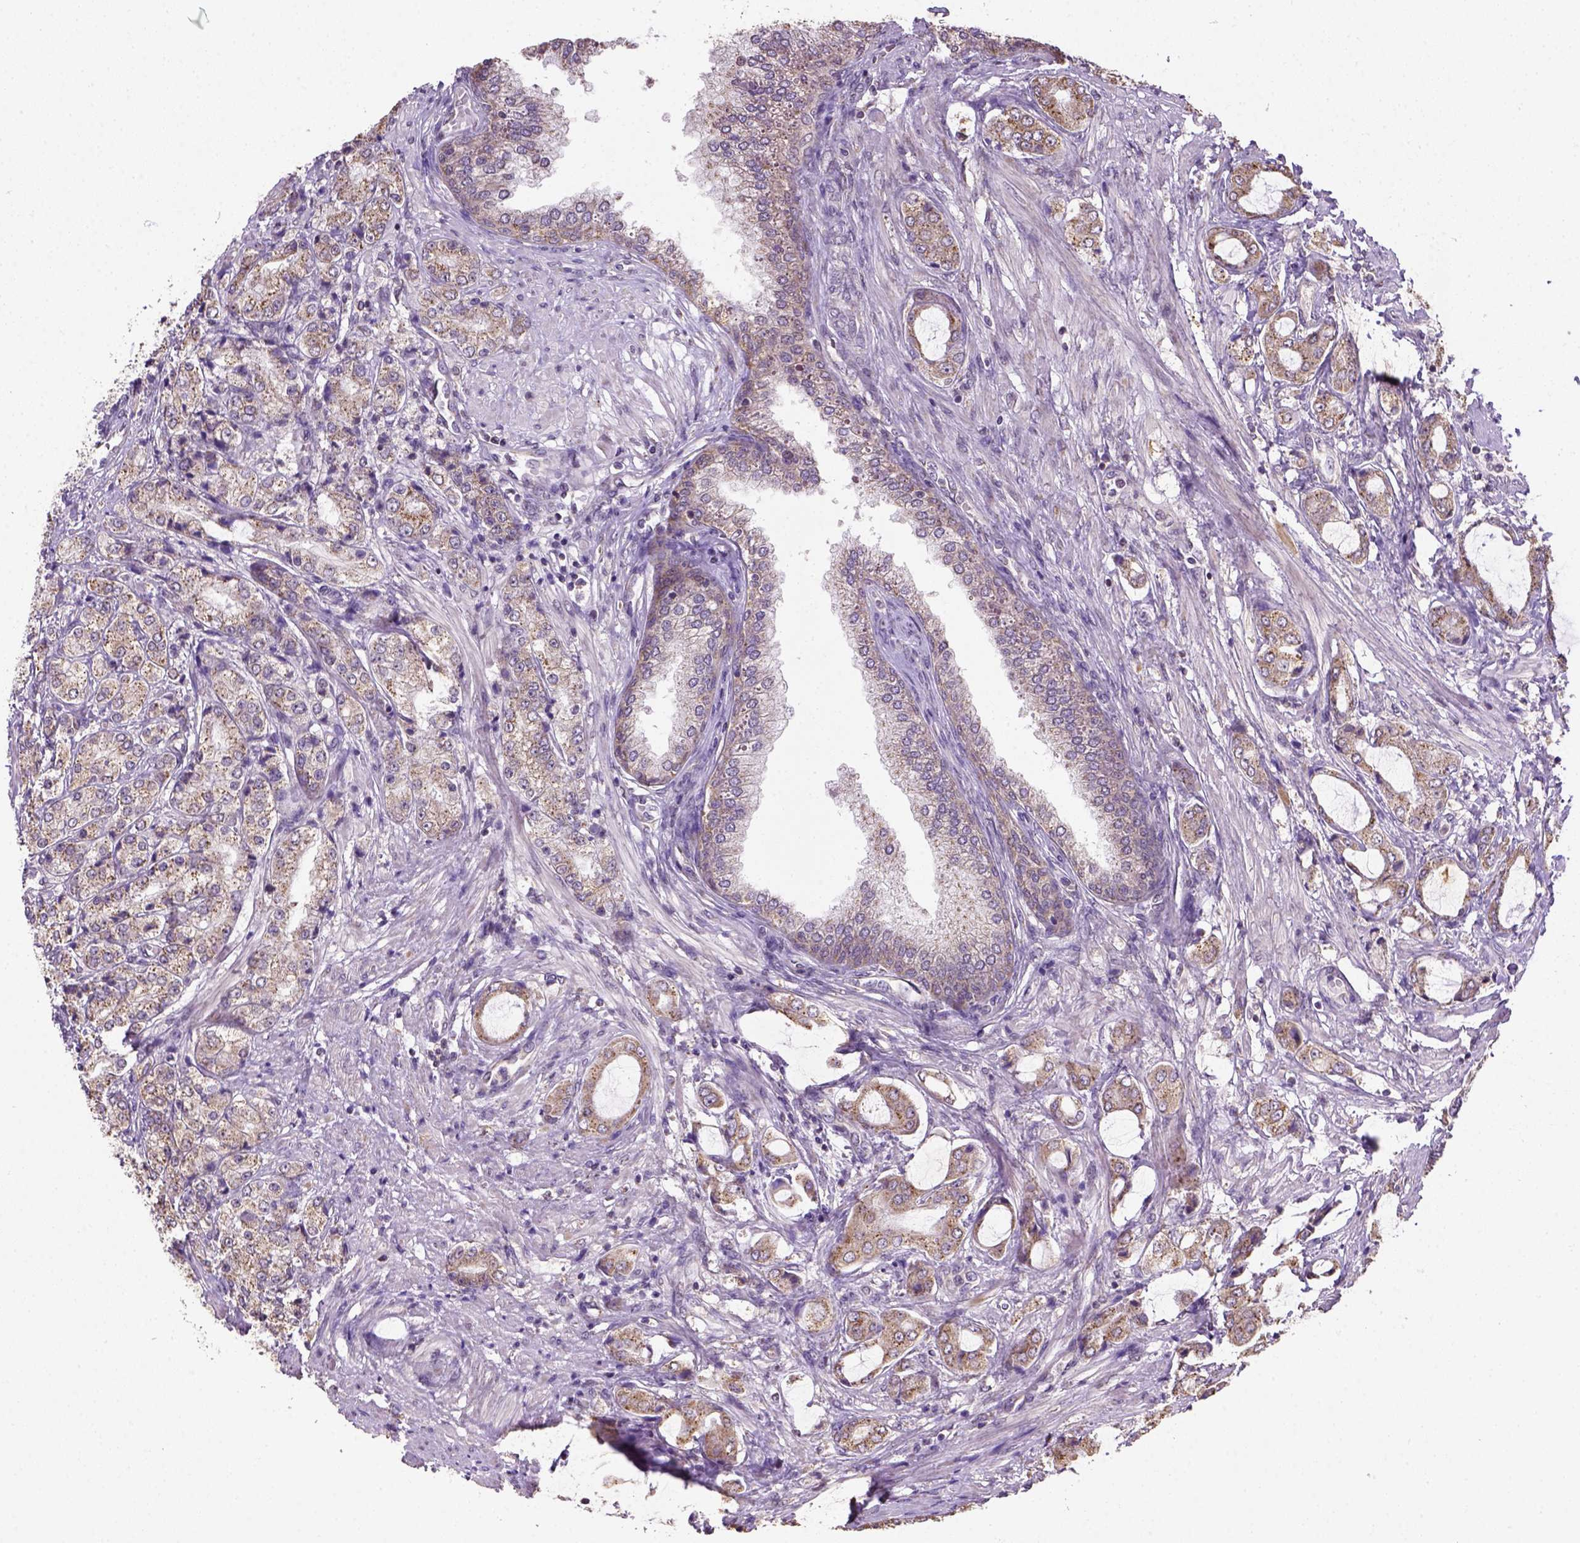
{"staining": {"intensity": "moderate", "quantity": ">75%", "location": "cytoplasmic/membranous"}, "tissue": "prostate cancer", "cell_type": "Tumor cells", "image_type": "cancer", "snomed": [{"axis": "morphology", "description": "Adenocarcinoma, NOS"}, {"axis": "topography", "description": "Prostate"}], "caption": "Immunohistochemistry (IHC) of prostate cancer (adenocarcinoma) reveals medium levels of moderate cytoplasmic/membranous positivity in about >75% of tumor cells.", "gene": "NUDT10", "patient": {"sex": "male", "age": 63}}